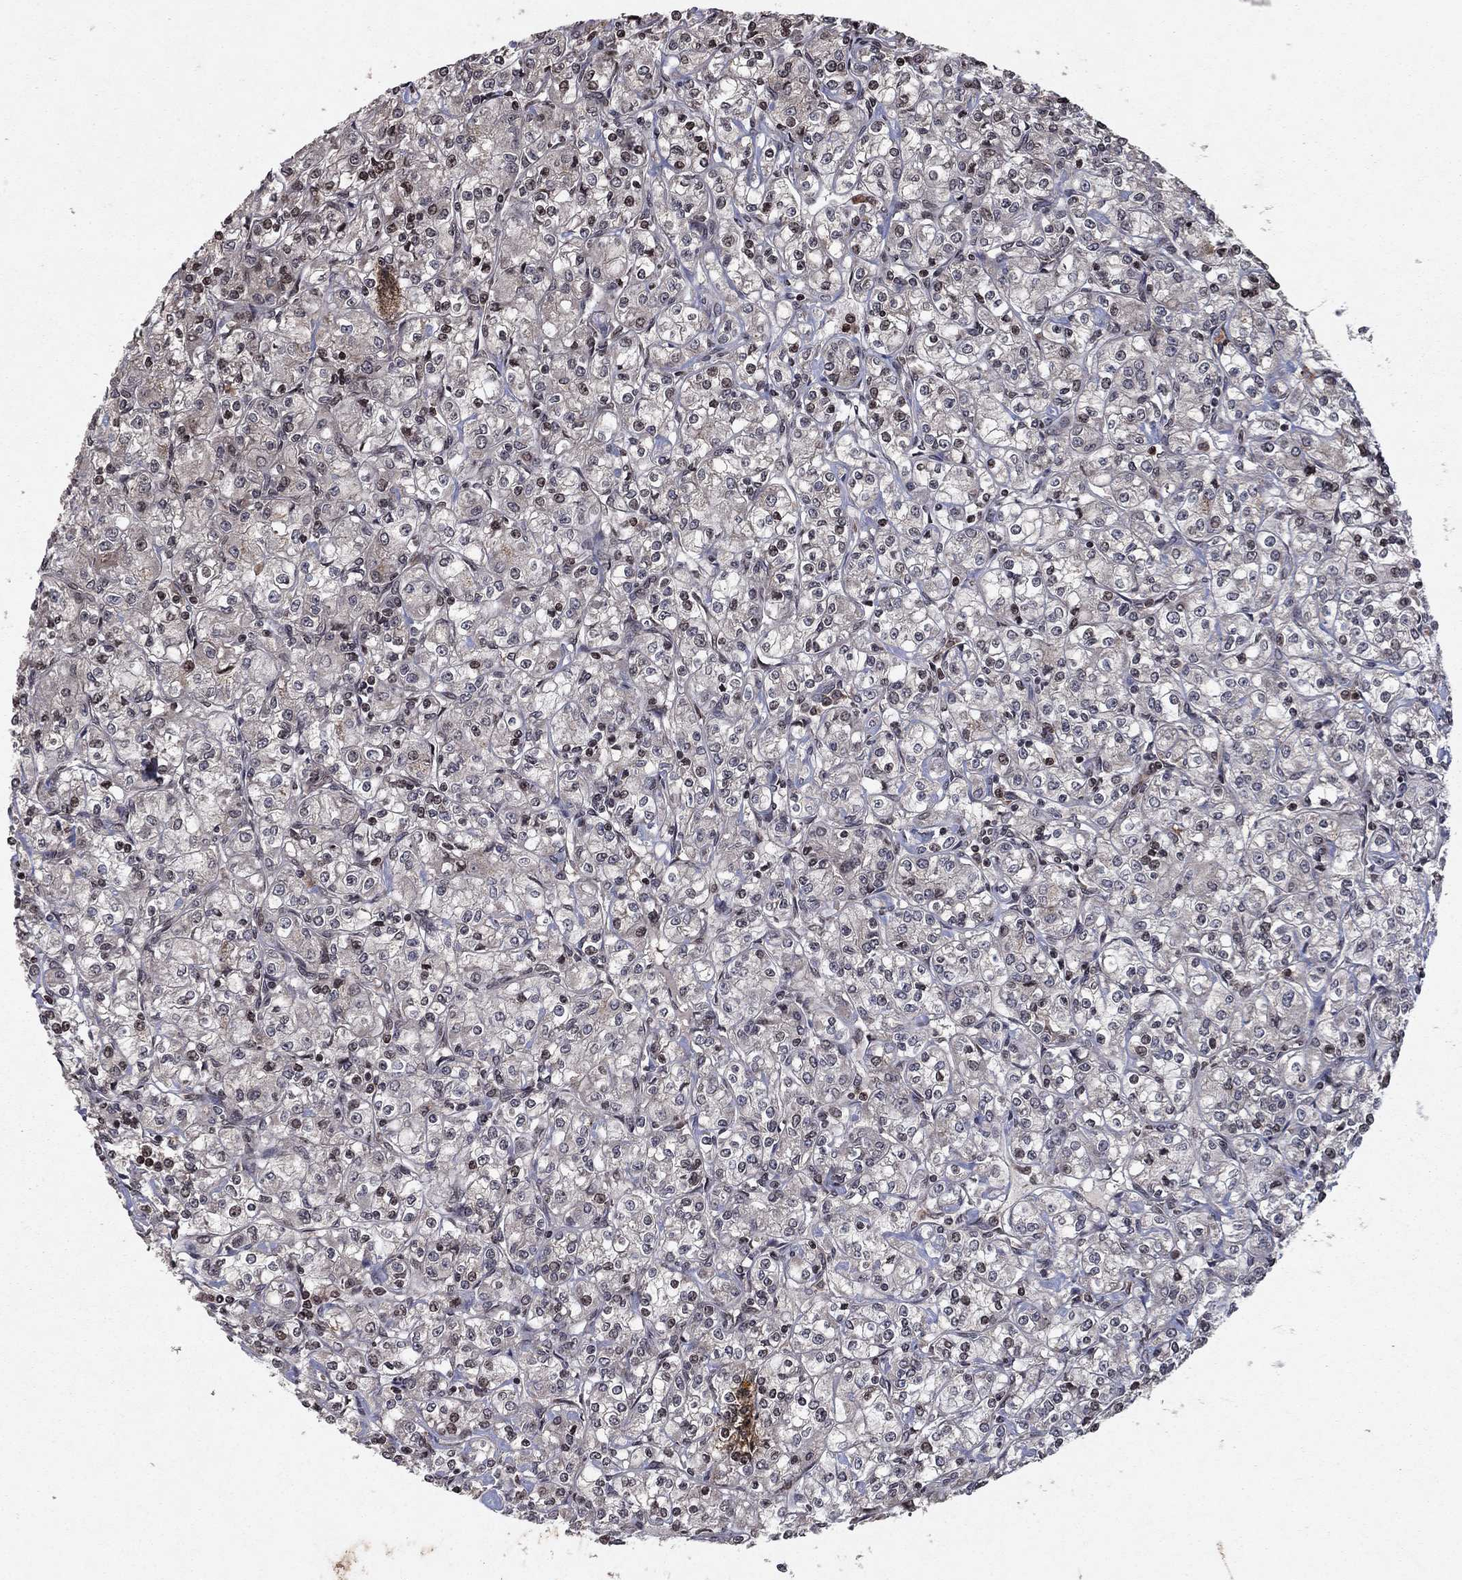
{"staining": {"intensity": "negative", "quantity": "none", "location": "none"}, "tissue": "renal cancer", "cell_type": "Tumor cells", "image_type": "cancer", "snomed": [{"axis": "morphology", "description": "Adenocarcinoma, NOS"}, {"axis": "topography", "description": "Kidney"}], "caption": "Immunohistochemical staining of renal cancer (adenocarcinoma) shows no significant positivity in tumor cells.", "gene": "SORBS1", "patient": {"sex": "male", "age": 77}}